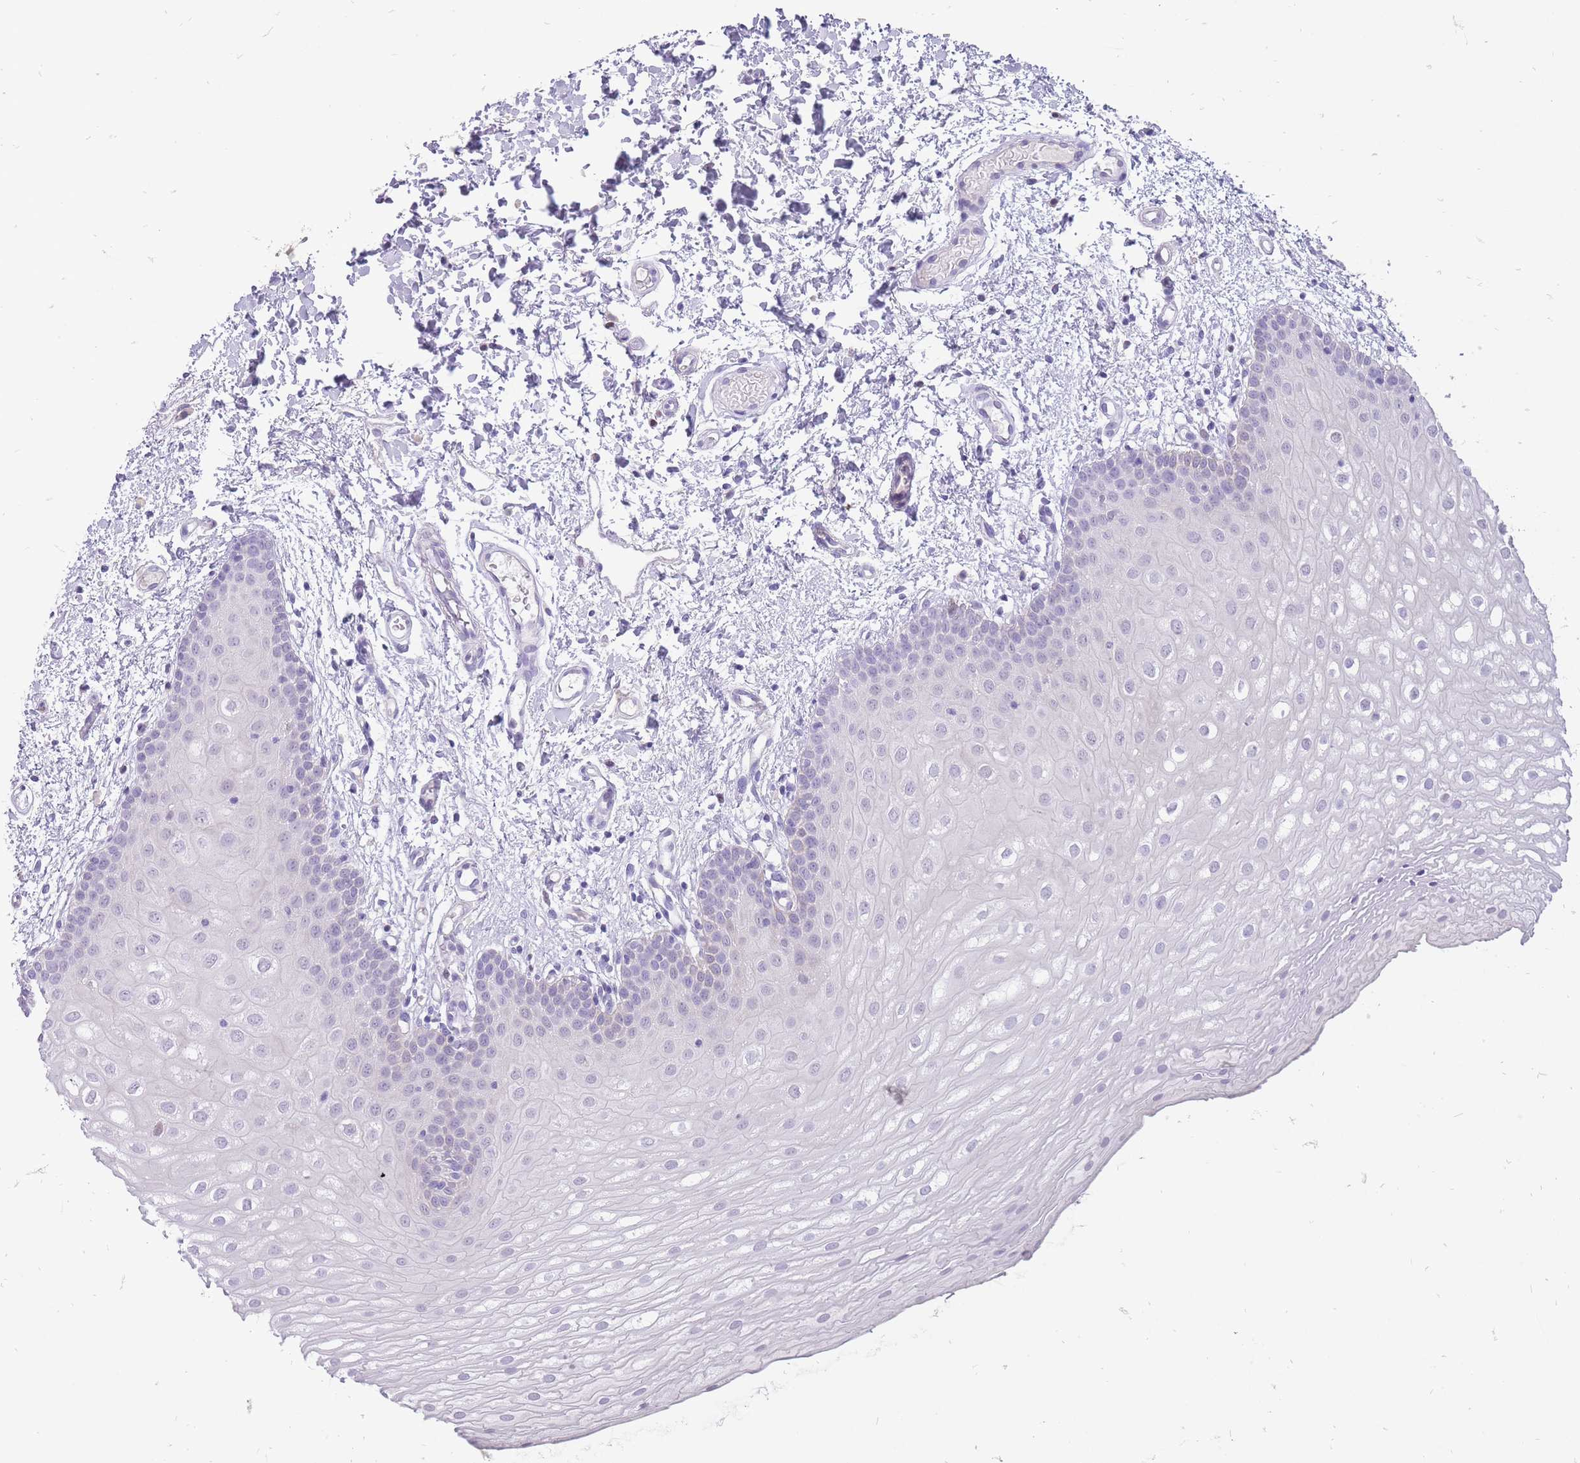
{"staining": {"intensity": "negative", "quantity": "none", "location": "none"}, "tissue": "oral mucosa", "cell_type": "Squamous epithelial cells", "image_type": "normal", "snomed": [{"axis": "morphology", "description": "Normal tissue, NOS"}, {"axis": "topography", "description": "Oral tissue"}], "caption": "Squamous epithelial cells show no significant protein expression in benign oral mucosa. (Stains: DAB (3,3'-diaminobenzidine) immunohistochemistry (IHC) with hematoxylin counter stain, Microscopy: brightfield microscopy at high magnification).", "gene": "ERICH4", "patient": {"sex": "female", "age": 54}}